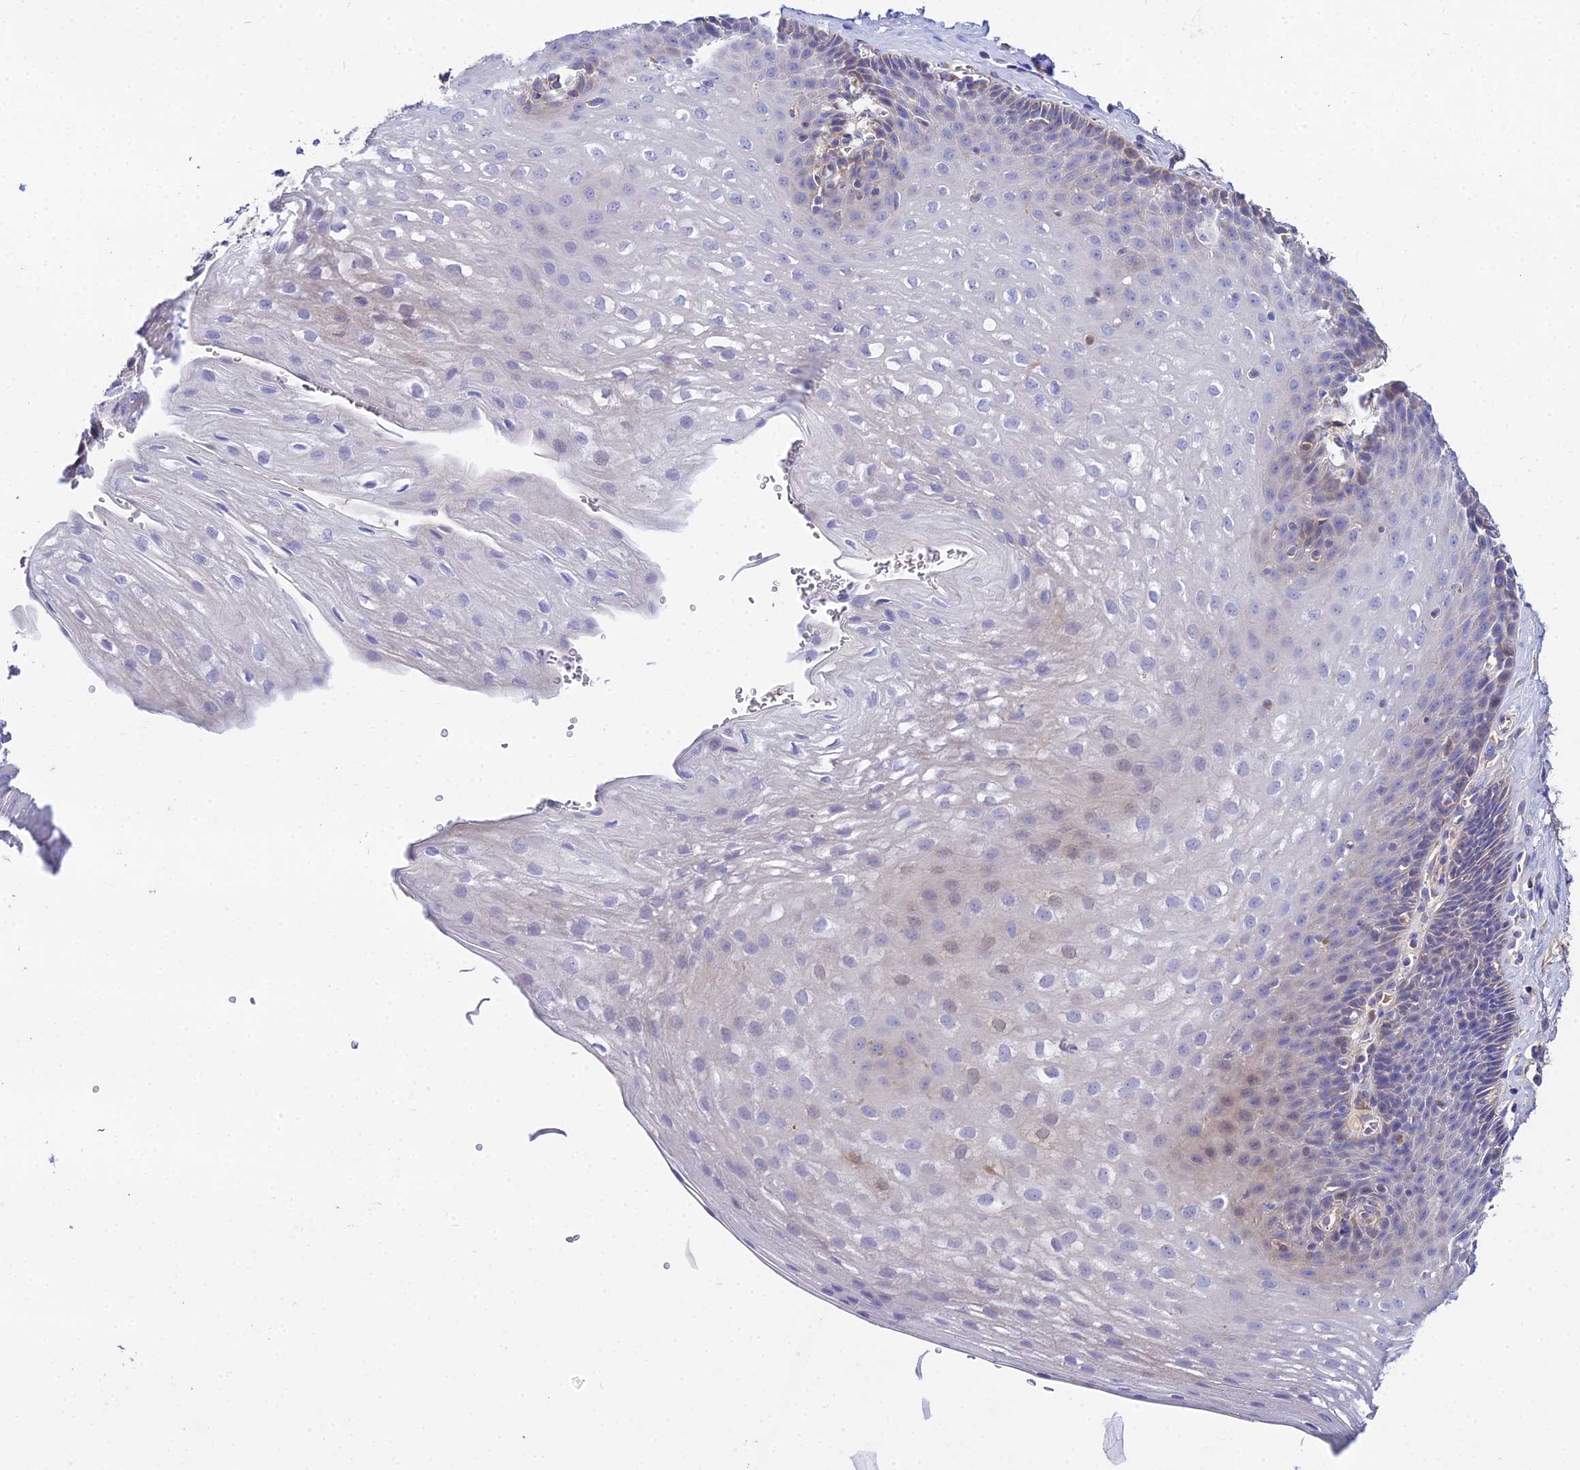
{"staining": {"intensity": "weak", "quantity": "<25%", "location": "cytoplasmic/membranous,nuclear"}, "tissue": "esophagus", "cell_type": "Squamous epithelial cells", "image_type": "normal", "snomed": [{"axis": "morphology", "description": "Normal tissue, NOS"}, {"axis": "topography", "description": "Esophagus"}], "caption": "Squamous epithelial cells show no significant protein staining in normal esophagus. (Brightfield microscopy of DAB (3,3'-diaminobenzidine) IHC at high magnification).", "gene": "ACOT1", "patient": {"sex": "female", "age": 66}}